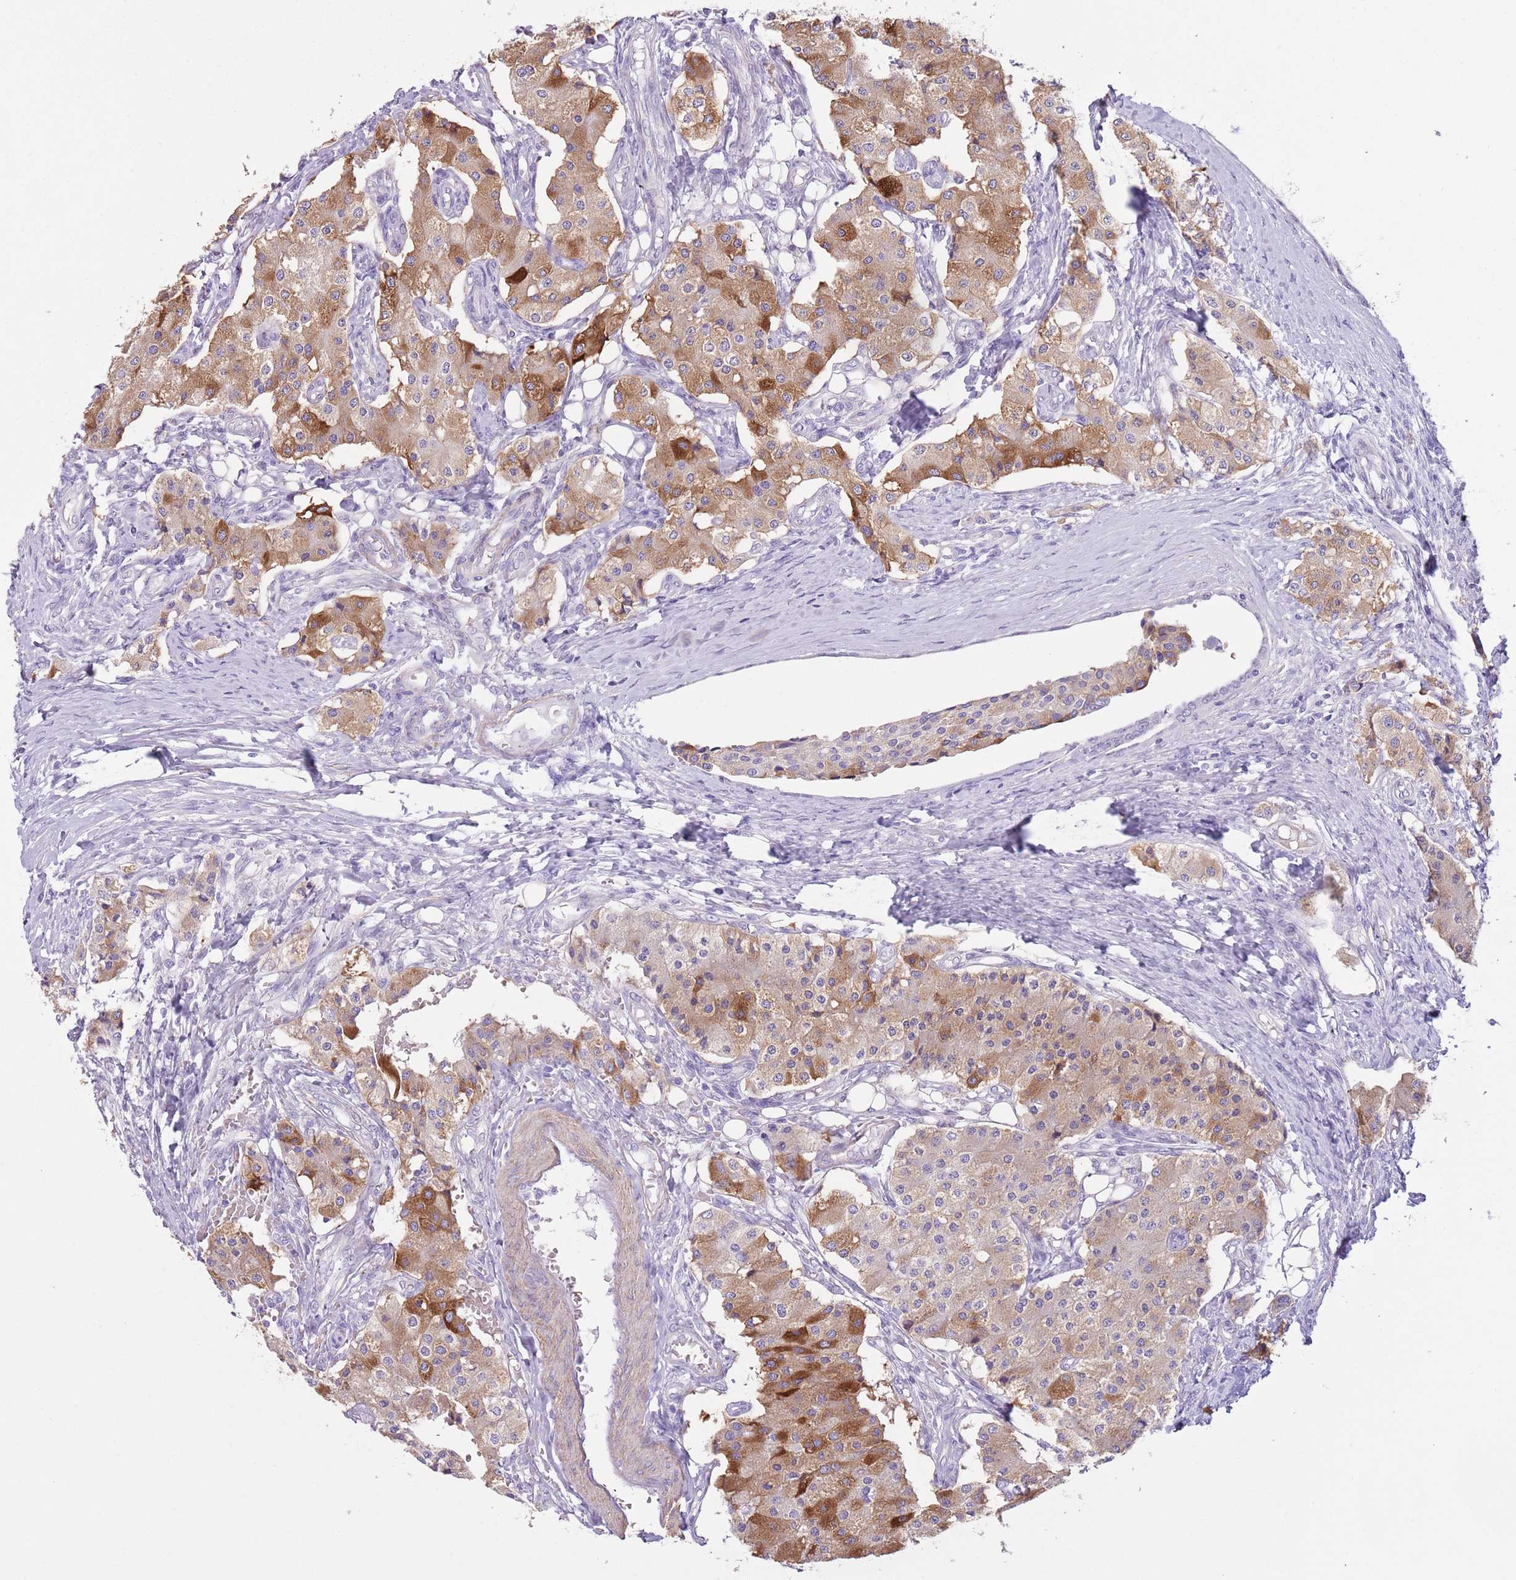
{"staining": {"intensity": "strong", "quantity": "<25%", "location": "cytoplasmic/membranous"}, "tissue": "carcinoid", "cell_type": "Tumor cells", "image_type": "cancer", "snomed": [{"axis": "morphology", "description": "Carcinoid, malignant, NOS"}, {"axis": "topography", "description": "Colon"}], "caption": "Human carcinoid (malignant) stained with a brown dye reveals strong cytoplasmic/membranous positive staining in about <25% of tumor cells.", "gene": "SLC7A14", "patient": {"sex": "female", "age": 52}}